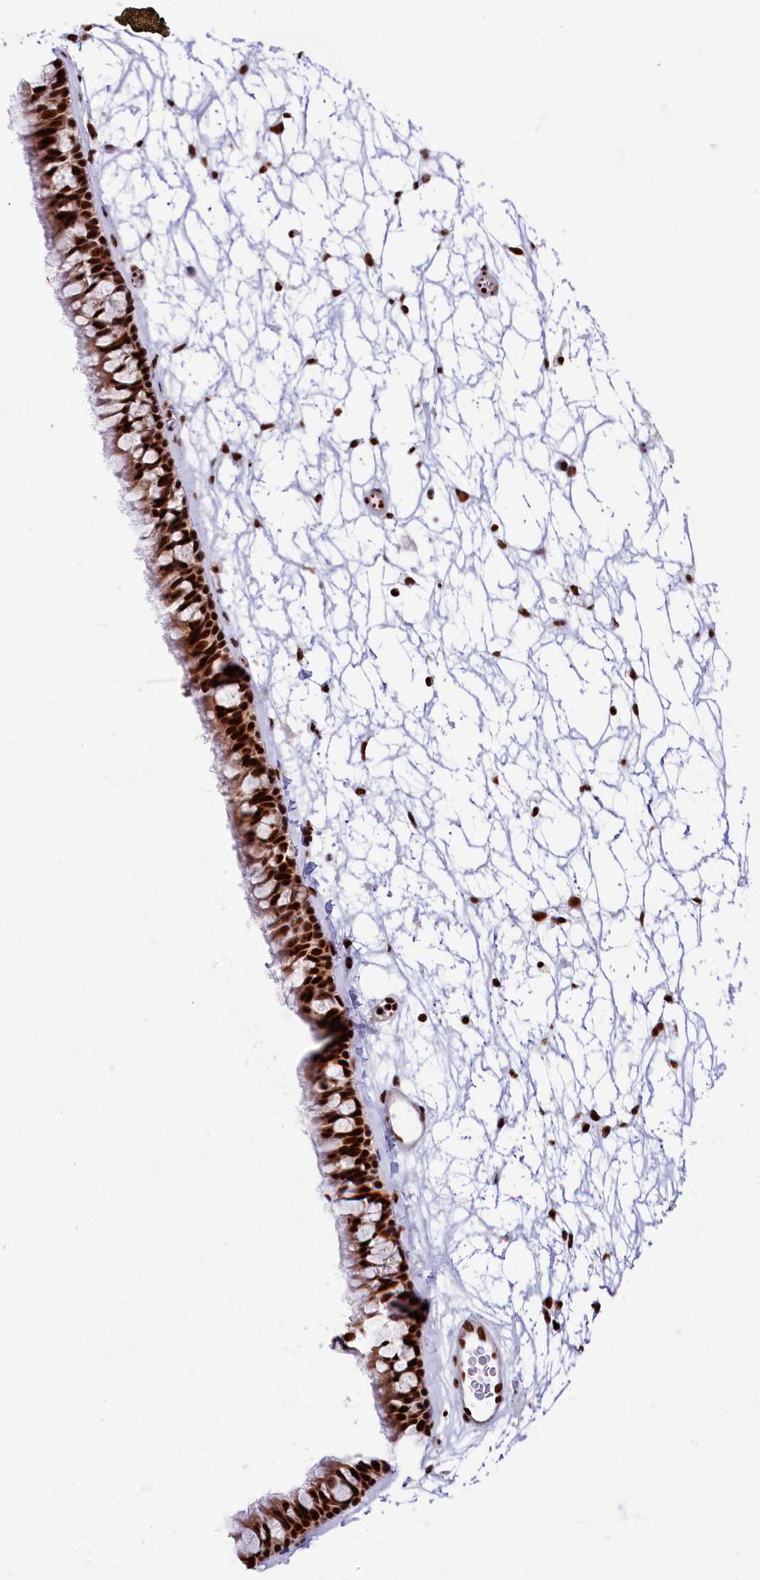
{"staining": {"intensity": "strong", "quantity": ">75%", "location": "nuclear"}, "tissue": "nasopharynx", "cell_type": "Respiratory epithelial cells", "image_type": "normal", "snomed": [{"axis": "morphology", "description": "Normal tissue, NOS"}, {"axis": "topography", "description": "Nasopharynx"}], "caption": "Protein staining of normal nasopharynx exhibits strong nuclear expression in approximately >75% of respiratory epithelial cells.", "gene": "SNRNP70", "patient": {"sex": "male", "age": 64}}